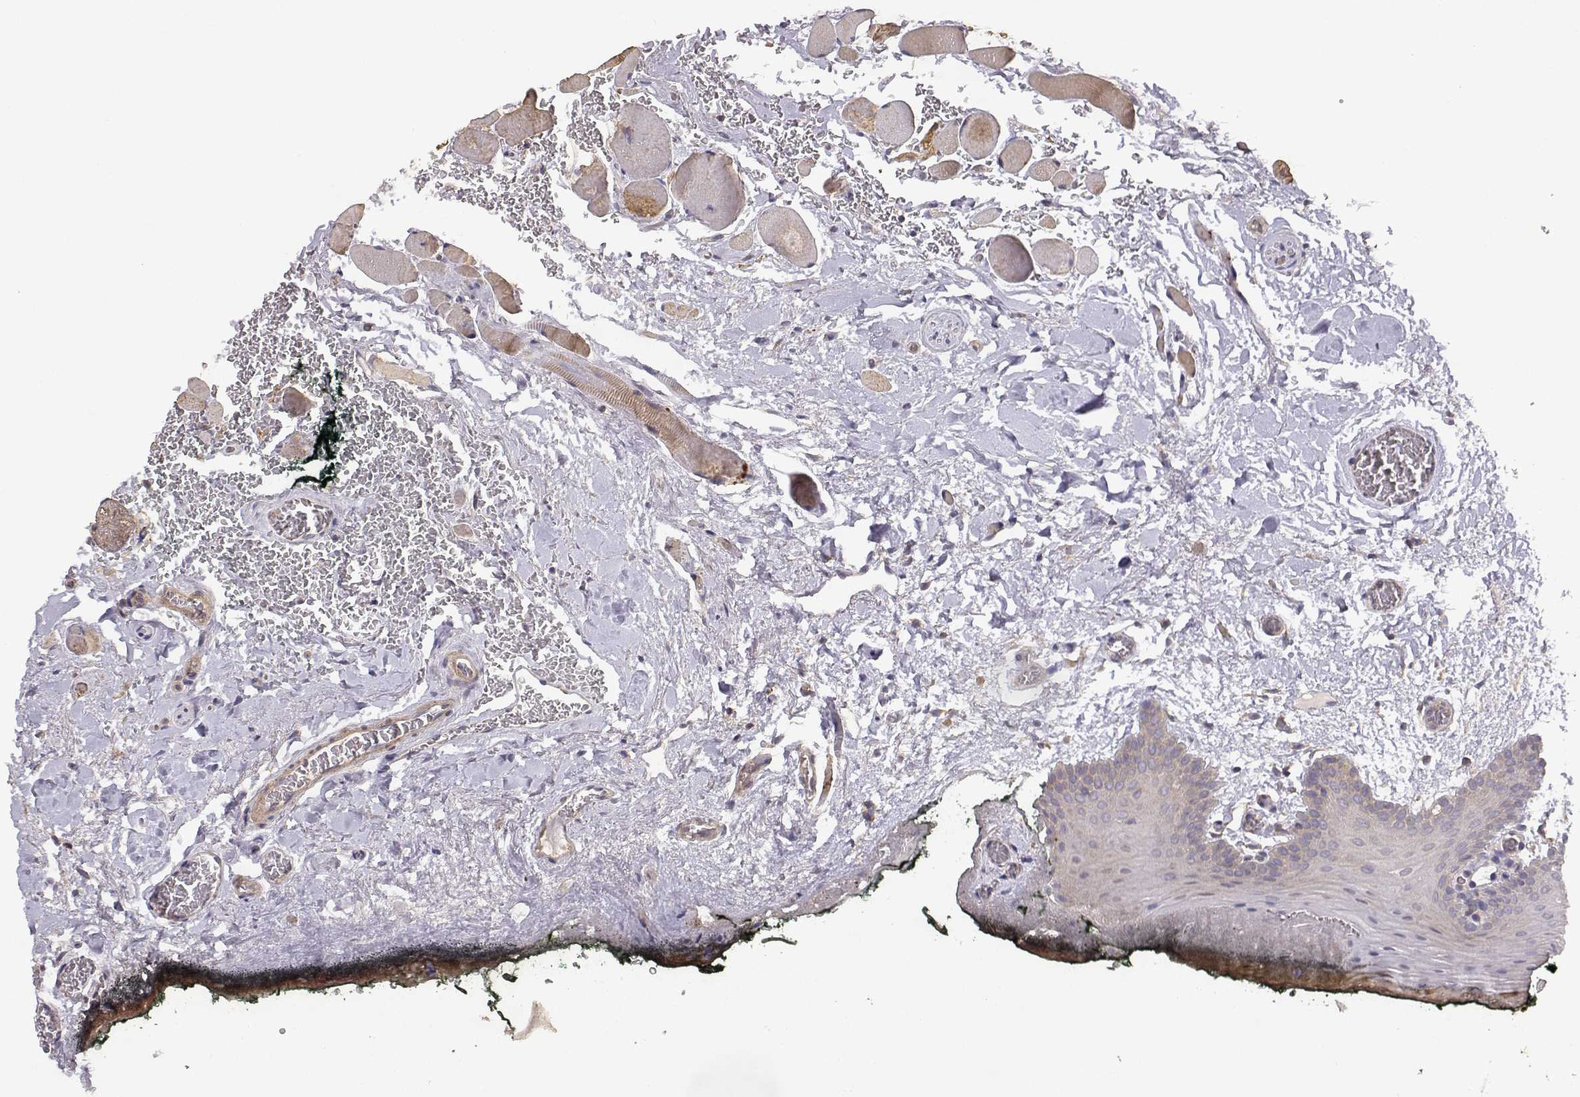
{"staining": {"intensity": "moderate", "quantity": "<25%", "location": "cytoplasmic/membranous"}, "tissue": "oral mucosa", "cell_type": "Squamous epithelial cells", "image_type": "normal", "snomed": [{"axis": "morphology", "description": "Normal tissue, NOS"}, {"axis": "topography", "description": "Oral tissue"}, {"axis": "topography", "description": "Head-Neck"}], "caption": "Protein analysis of benign oral mucosa displays moderate cytoplasmic/membranous expression in approximately <25% of squamous epithelial cells. (DAB (3,3'-diaminobenzidine) IHC, brown staining for protein, blue staining for nuclei).", "gene": "CRIM1", "patient": {"sex": "male", "age": 65}}